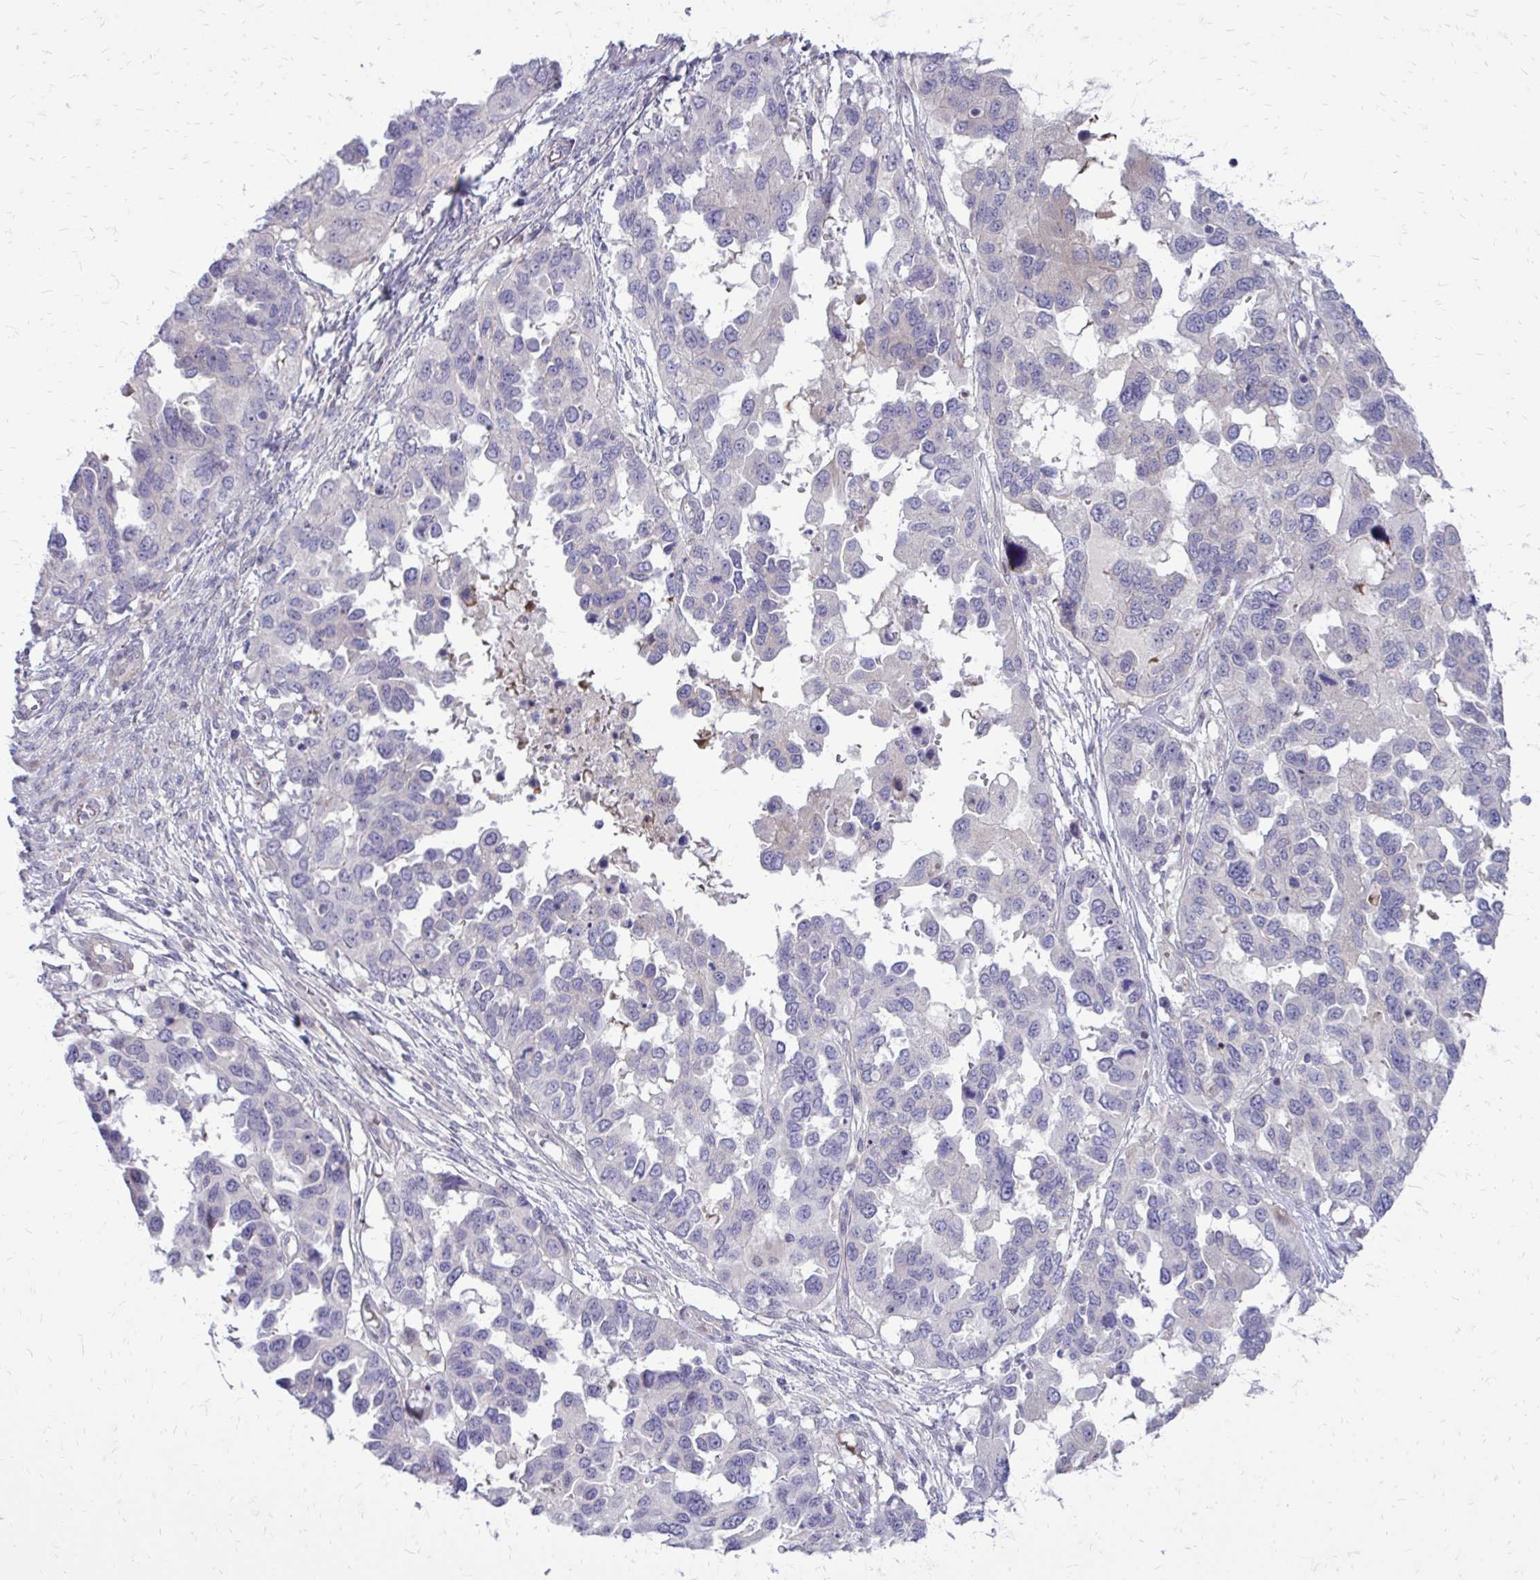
{"staining": {"intensity": "negative", "quantity": "none", "location": "none"}, "tissue": "ovarian cancer", "cell_type": "Tumor cells", "image_type": "cancer", "snomed": [{"axis": "morphology", "description": "Cystadenocarcinoma, serous, NOS"}, {"axis": "topography", "description": "Ovary"}], "caption": "A micrograph of ovarian cancer (serous cystadenocarcinoma) stained for a protein displays no brown staining in tumor cells. (DAB (3,3'-diaminobenzidine) immunohistochemistry (IHC) visualized using brightfield microscopy, high magnification).", "gene": "PPDPFL", "patient": {"sex": "female", "age": 53}}